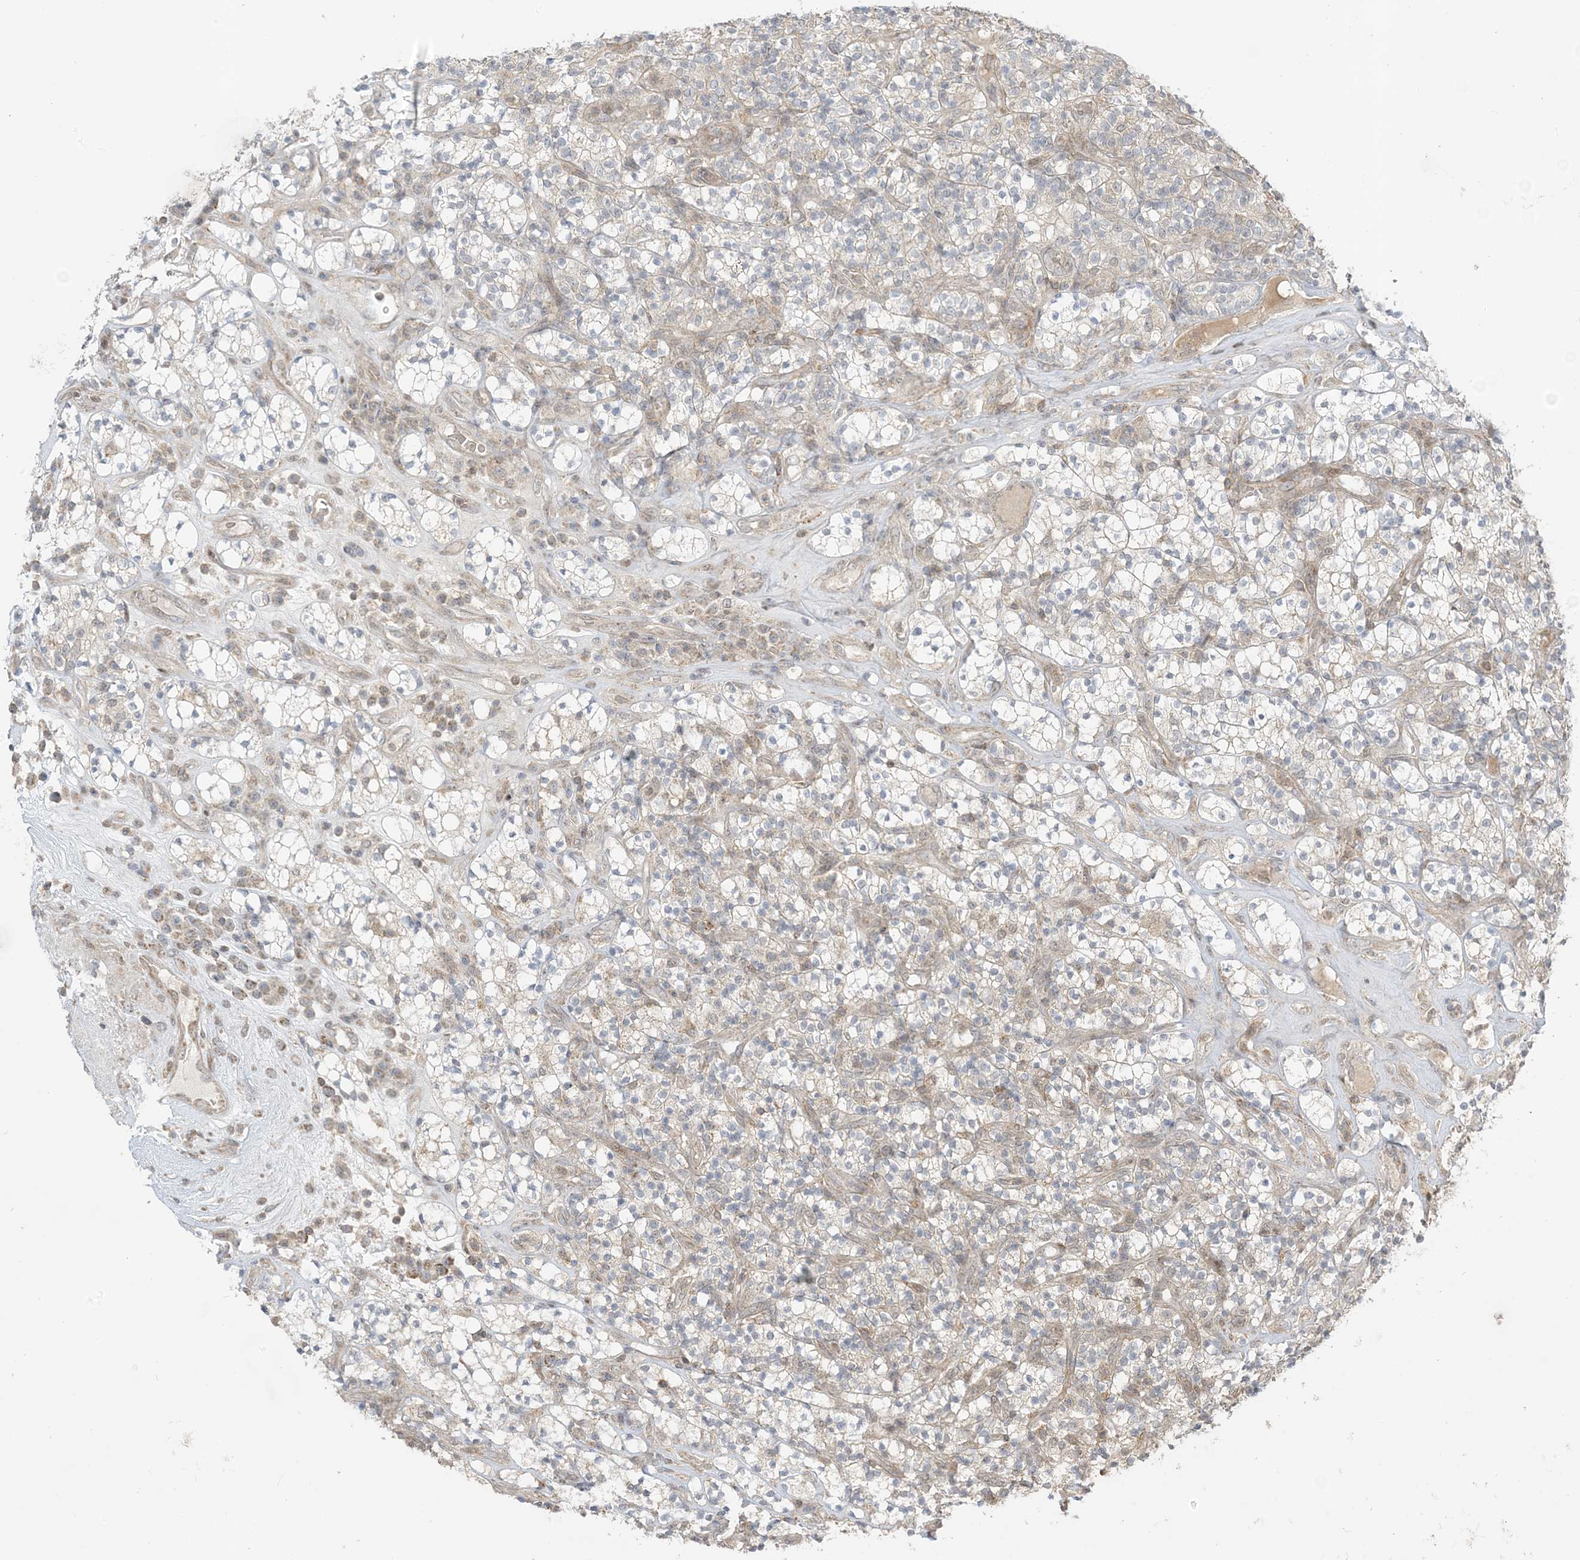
{"staining": {"intensity": "moderate", "quantity": "<25%", "location": "cytoplasmic/membranous"}, "tissue": "renal cancer", "cell_type": "Tumor cells", "image_type": "cancer", "snomed": [{"axis": "morphology", "description": "Adenocarcinoma, NOS"}, {"axis": "topography", "description": "Kidney"}], "caption": "Immunohistochemistry (DAB) staining of renal adenocarcinoma displays moderate cytoplasmic/membranous protein staining in about <25% of tumor cells.", "gene": "PHLDB2", "patient": {"sex": "male", "age": 77}}